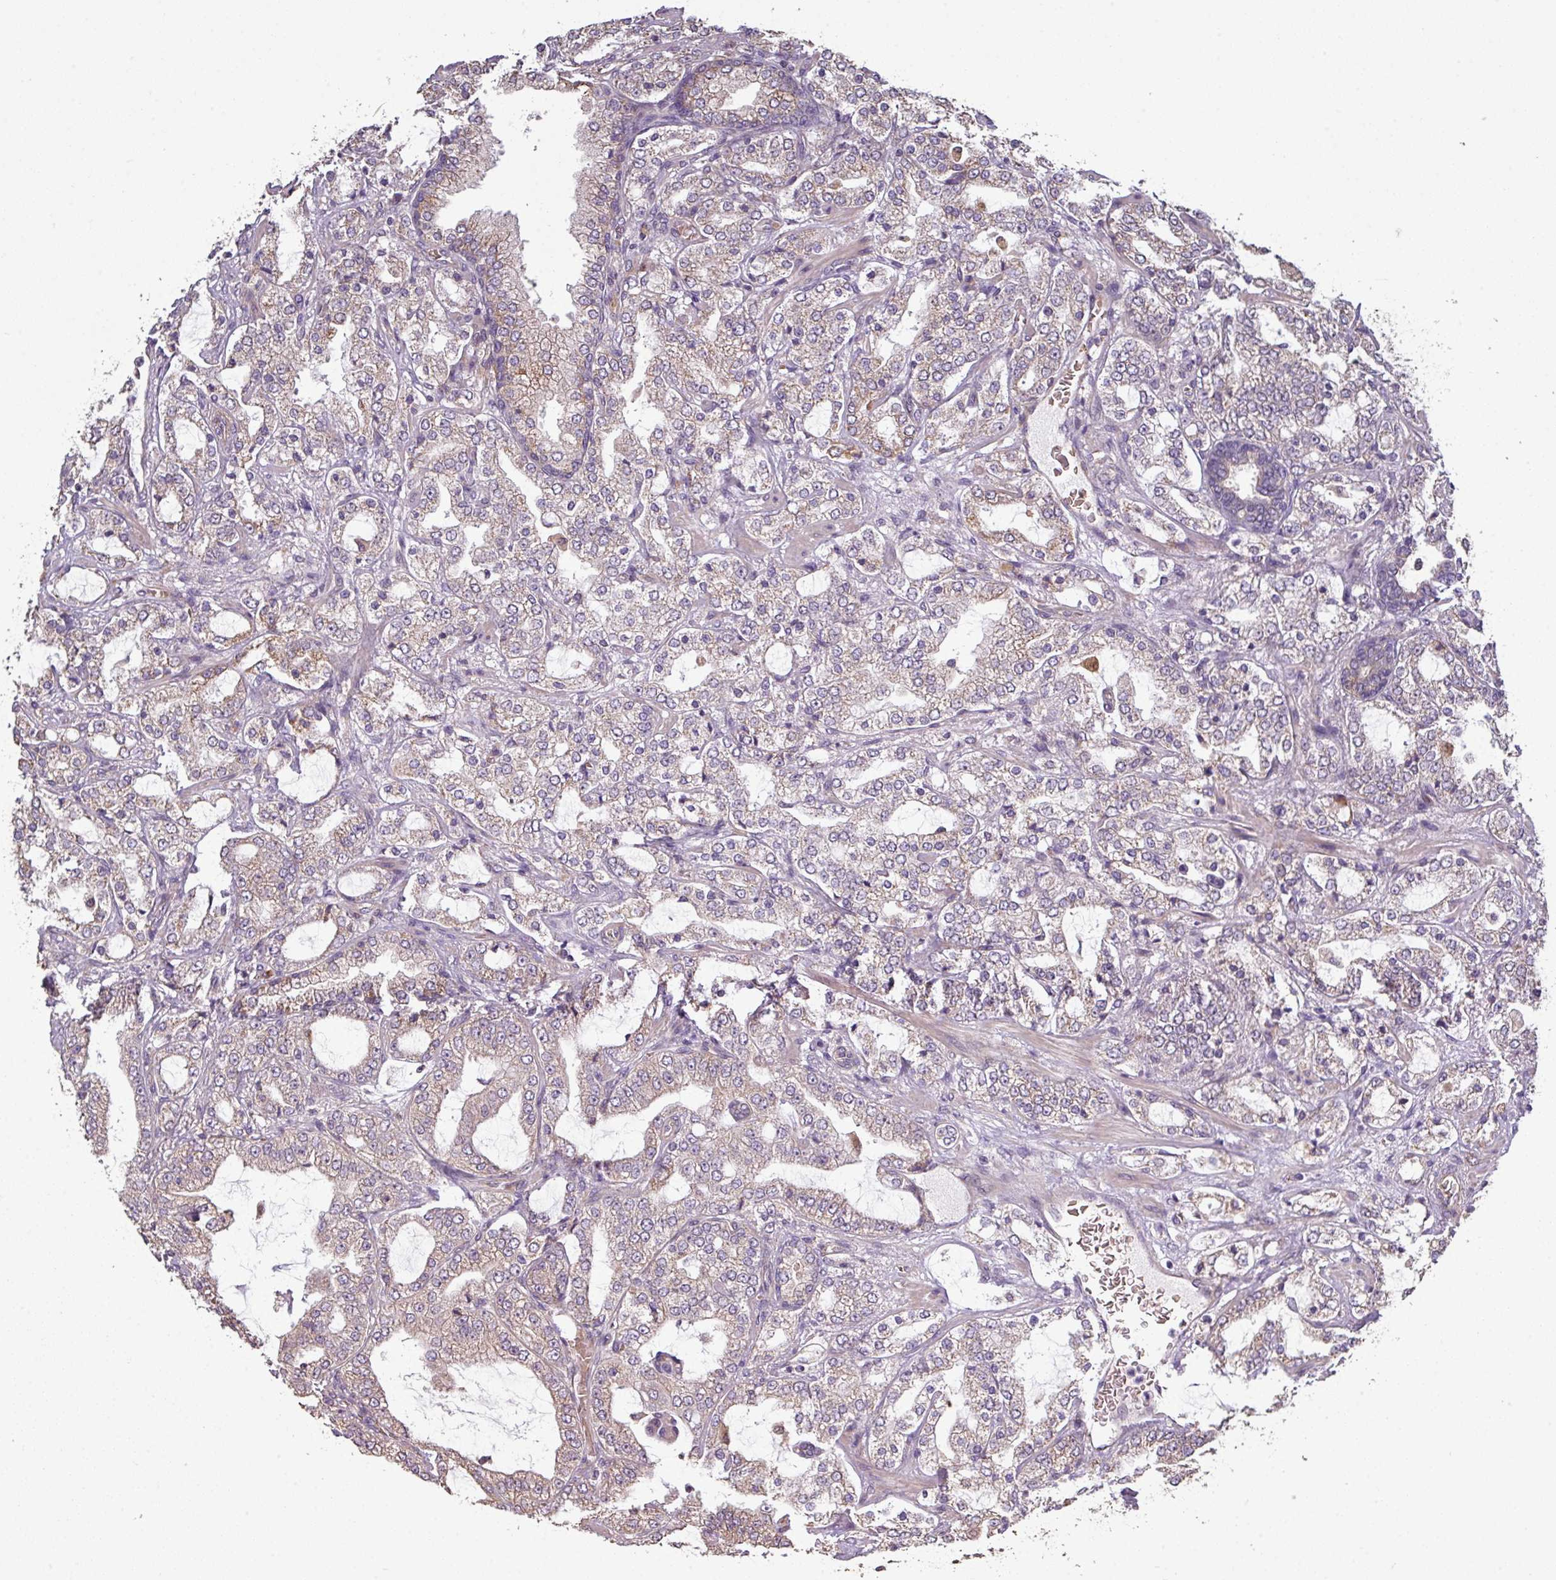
{"staining": {"intensity": "weak", "quantity": ">75%", "location": "cytoplasmic/membranous"}, "tissue": "prostate cancer", "cell_type": "Tumor cells", "image_type": "cancer", "snomed": [{"axis": "morphology", "description": "Adenocarcinoma, High grade"}, {"axis": "topography", "description": "Prostate"}], "caption": "DAB (3,3'-diaminobenzidine) immunohistochemical staining of human prostate high-grade adenocarcinoma shows weak cytoplasmic/membranous protein expression in about >75% of tumor cells.", "gene": "NHSL2", "patient": {"sex": "male", "age": 64}}